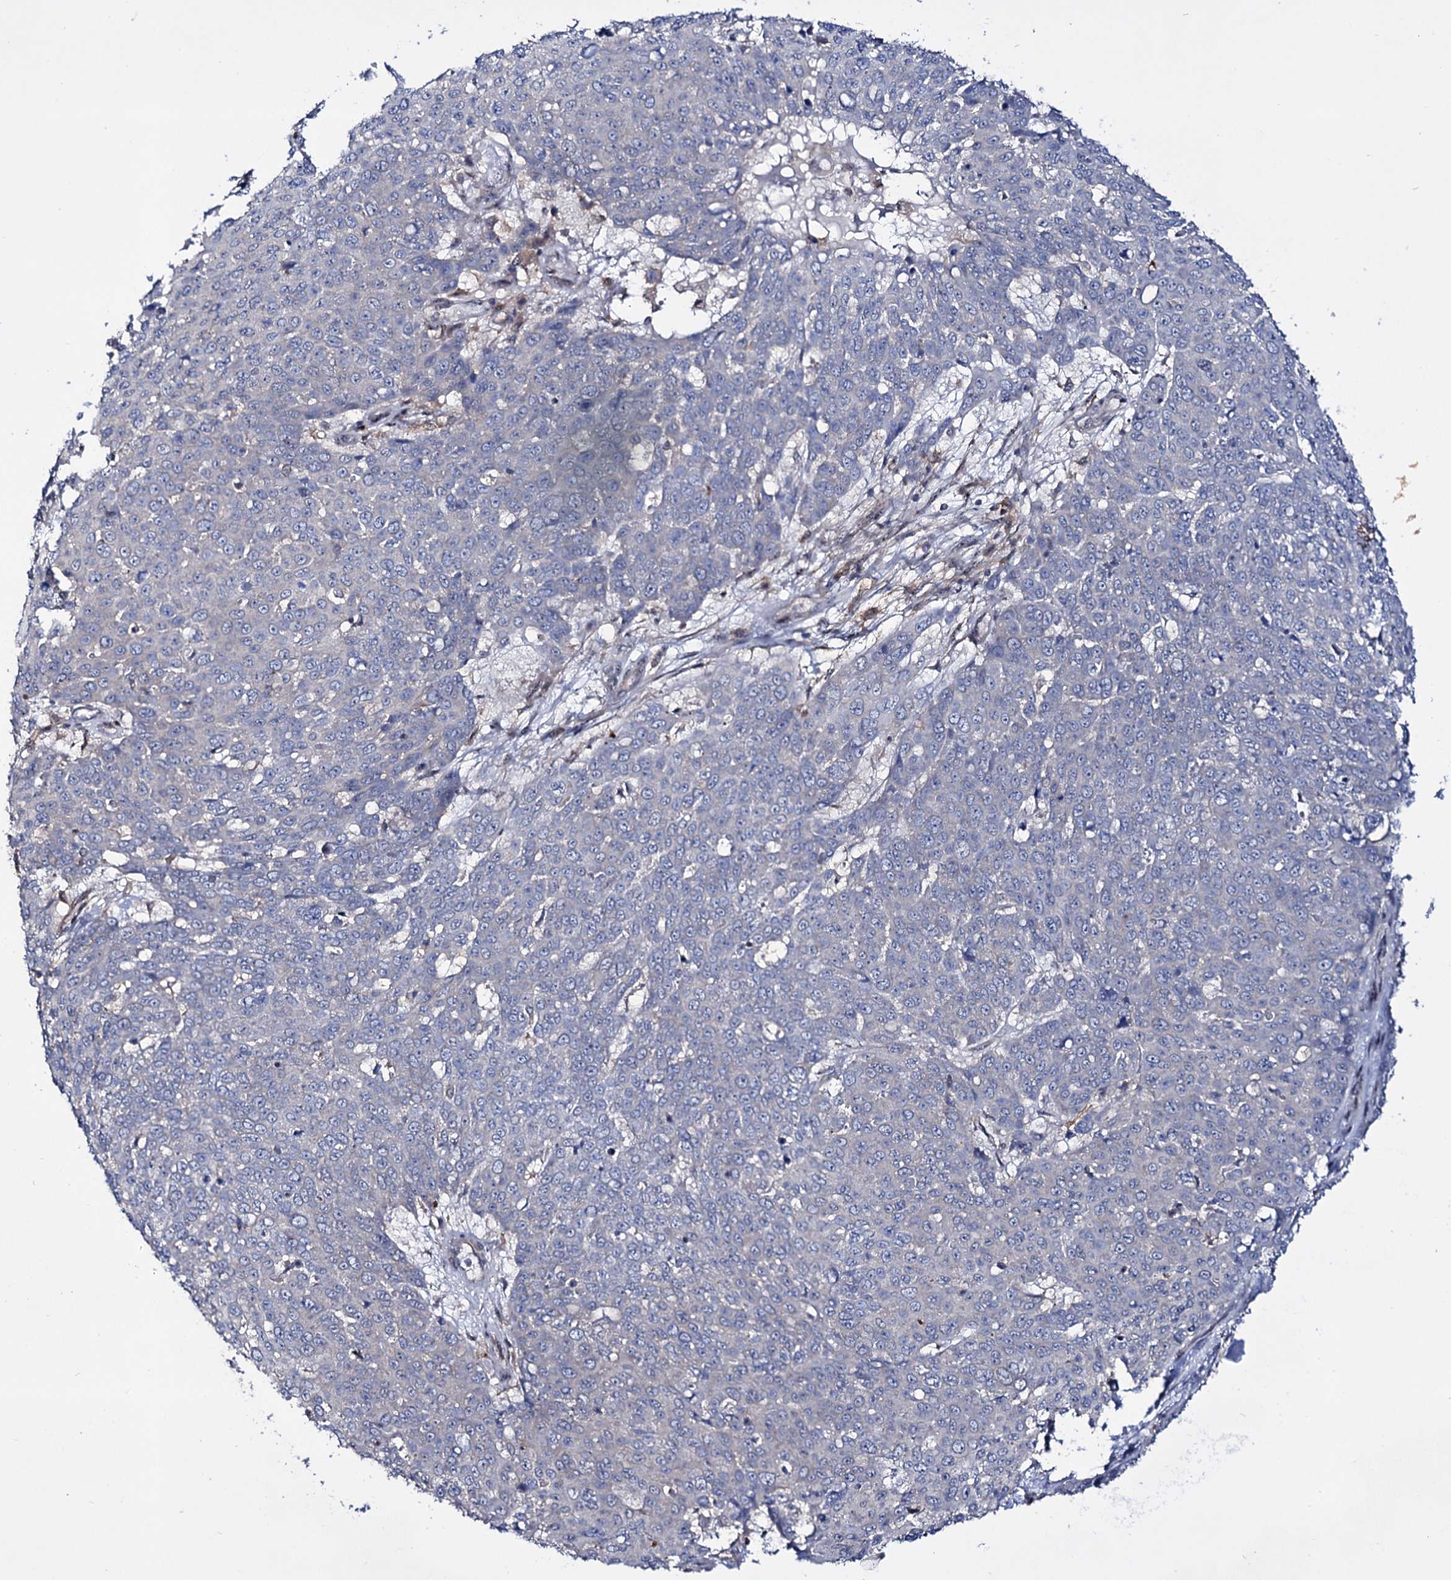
{"staining": {"intensity": "negative", "quantity": "none", "location": "none"}, "tissue": "skin cancer", "cell_type": "Tumor cells", "image_type": "cancer", "snomed": [{"axis": "morphology", "description": "Squamous cell carcinoma, NOS"}, {"axis": "topography", "description": "Skin"}], "caption": "Immunohistochemistry image of neoplastic tissue: skin cancer stained with DAB (3,3'-diaminobenzidine) reveals no significant protein staining in tumor cells. (DAB immunohistochemistry with hematoxylin counter stain).", "gene": "SEC24A", "patient": {"sex": "male", "age": 71}}